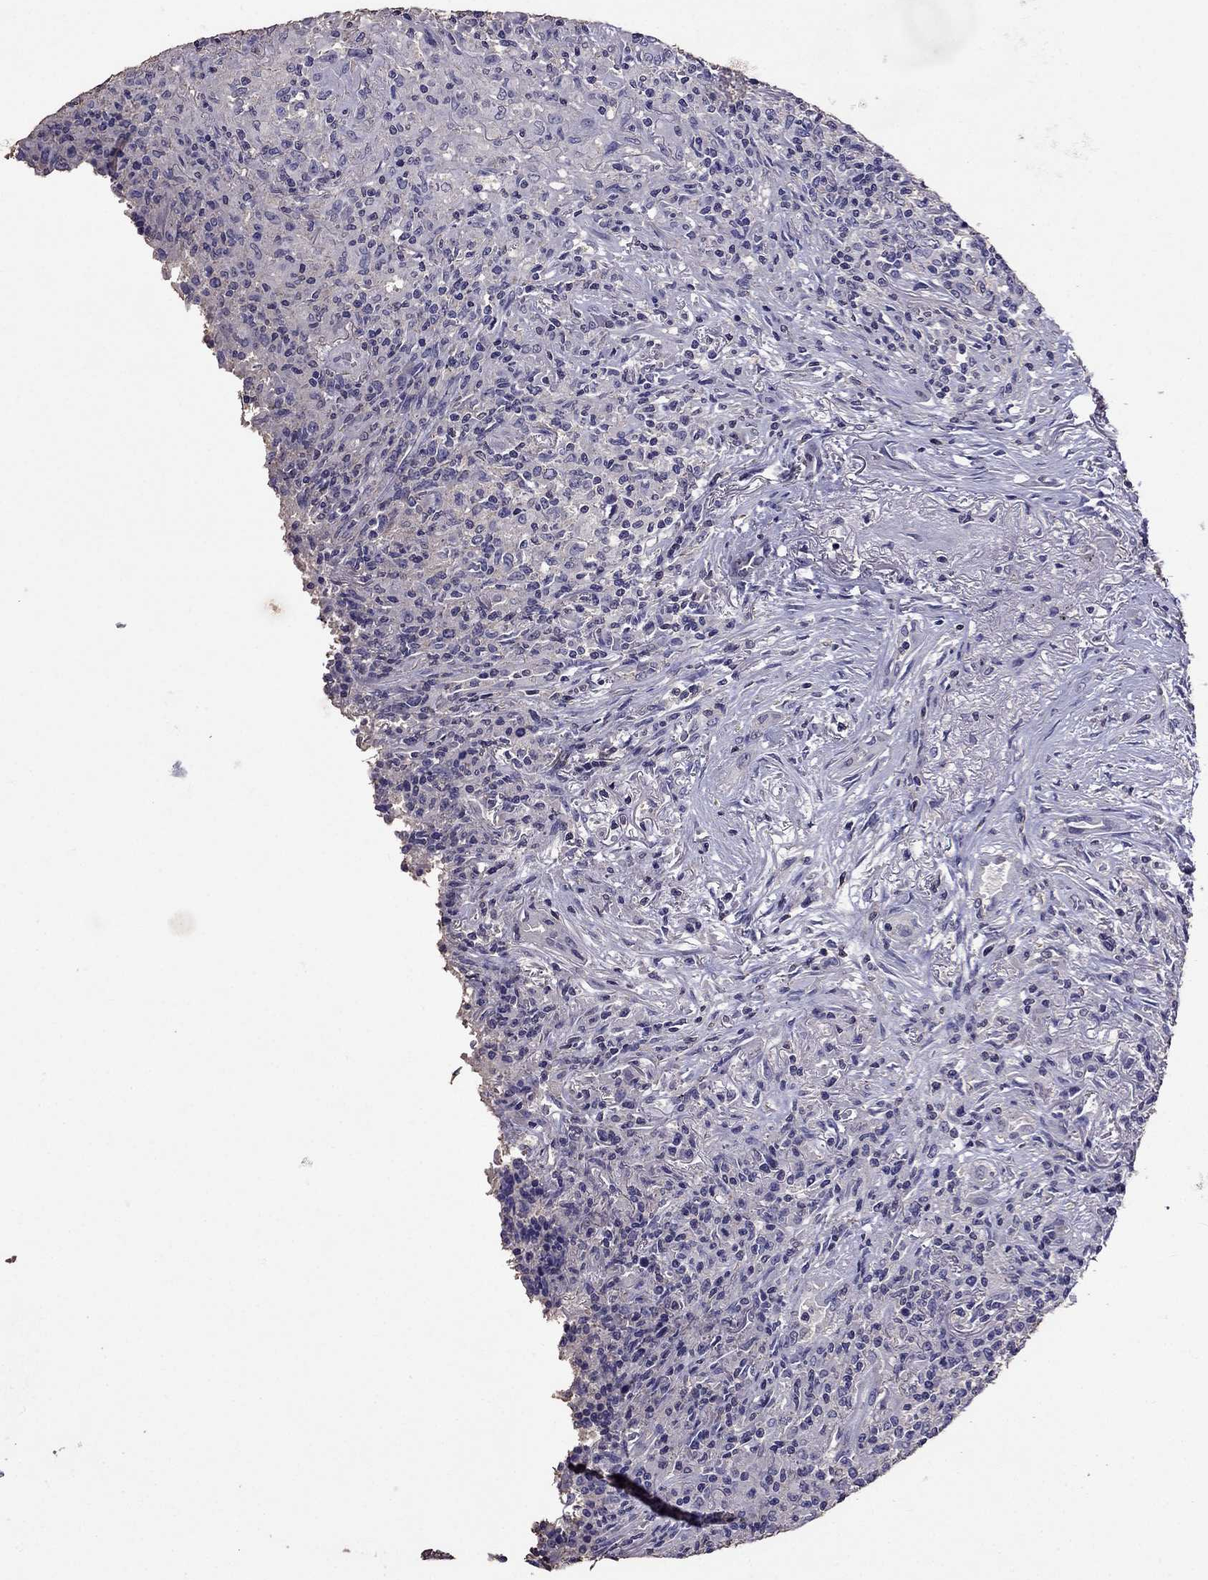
{"staining": {"intensity": "negative", "quantity": "none", "location": "none"}, "tissue": "lymphoma", "cell_type": "Tumor cells", "image_type": "cancer", "snomed": [{"axis": "morphology", "description": "Malignant lymphoma, non-Hodgkin's type, High grade"}, {"axis": "topography", "description": "Lung"}], "caption": "High power microscopy photomicrograph of an immunohistochemistry histopathology image of lymphoma, revealing no significant staining in tumor cells. (Brightfield microscopy of DAB (3,3'-diaminobenzidine) immunohistochemistry at high magnification).", "gene": "NKX3-1", "patient": {"sex": "male", "age": 79}}